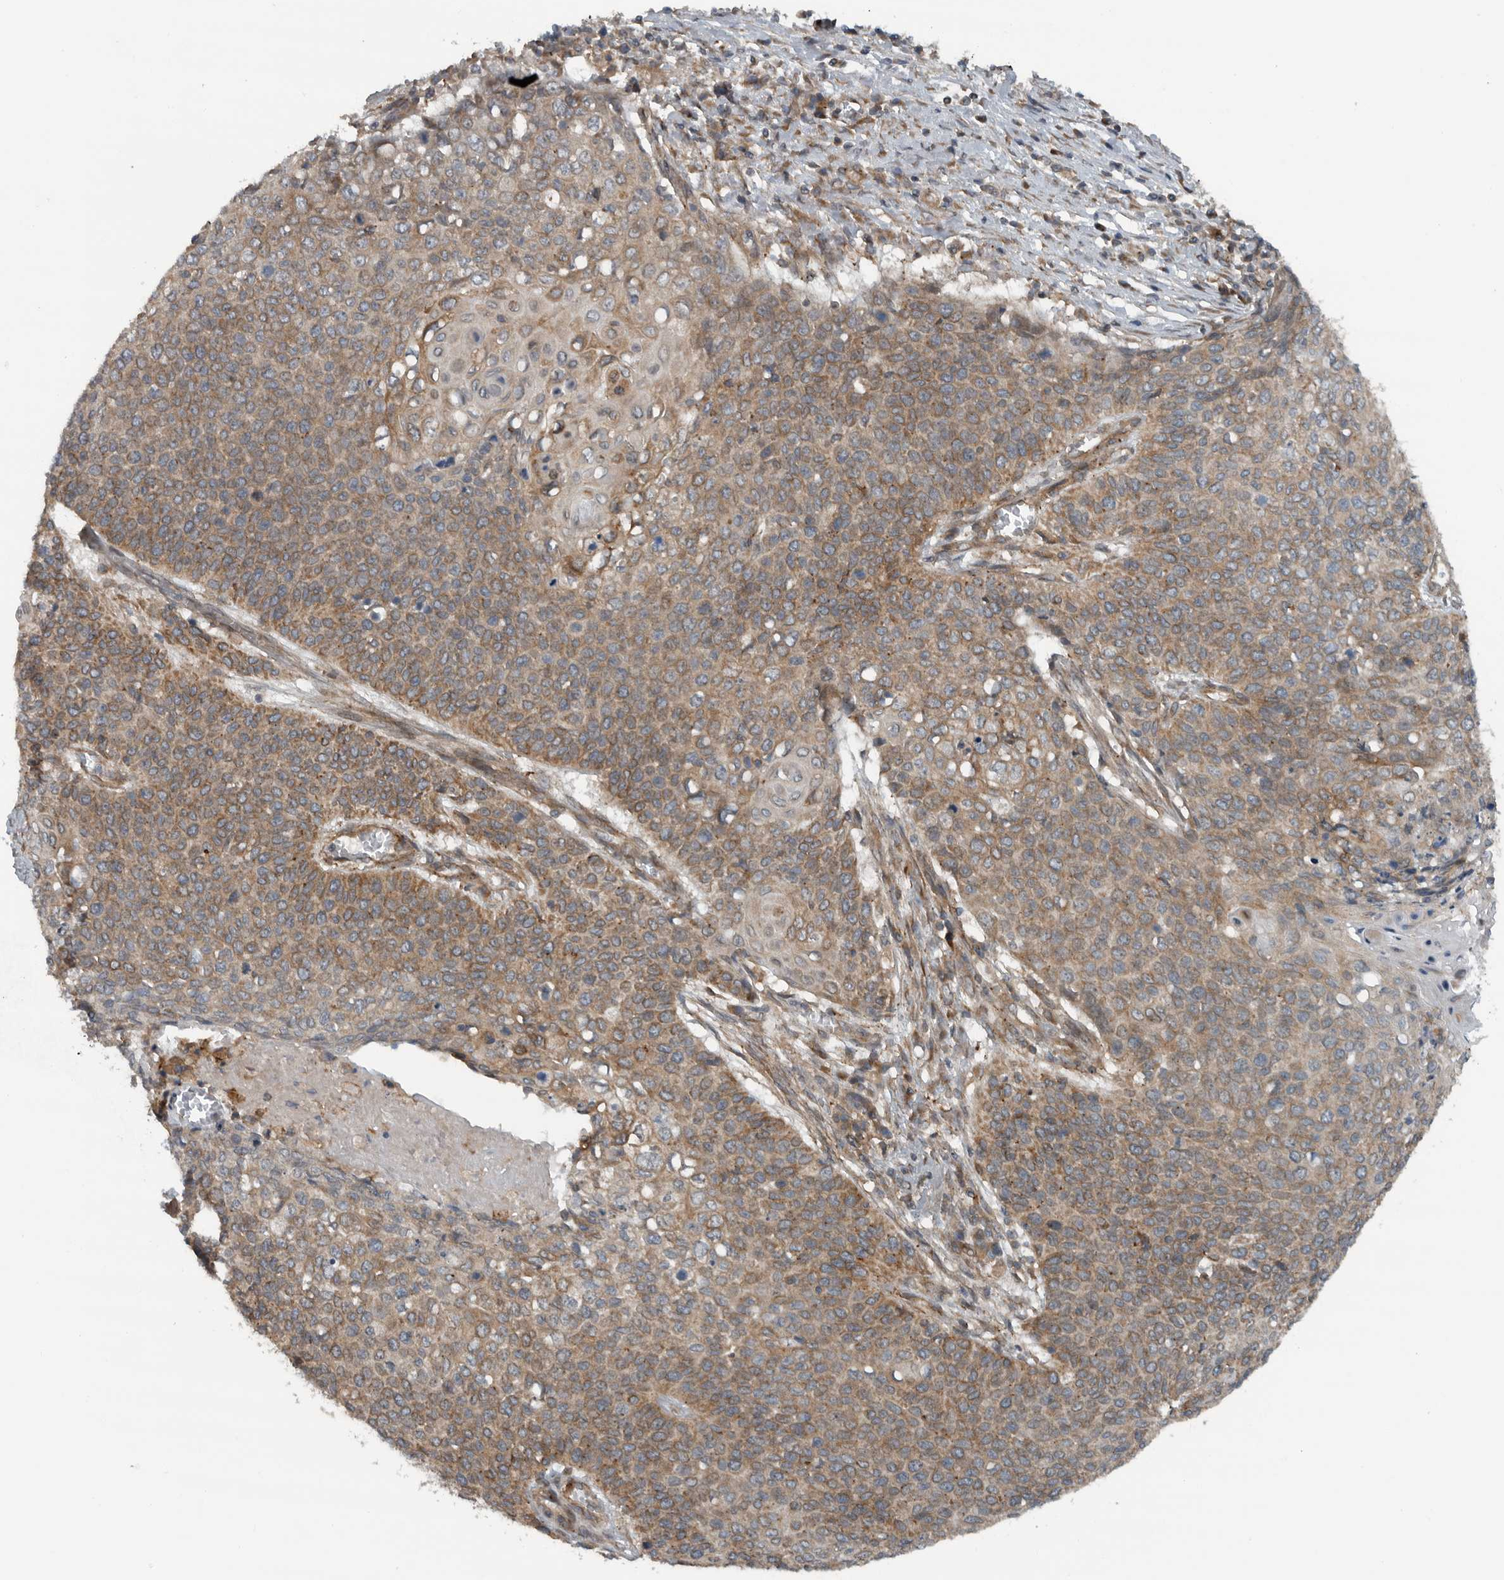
{"staining": {"intensity": "weak", "quantity": ">75%", "location": "cytoplasmic/membranous"}, "tissue": "cervical cancer", "cell_type": "Tumor cells", "image_type": "cancer", "snomed": [{"axis": "morphology", "description": "Squamous cell carcinoma, NOS"}, {"axis": "topography", "description": "Cervix"}], "caption": "Cervical cancer was stained to show a protein in brown. There is low levels of weak cytoplasmic/membranous positivity in approximately >75% of tumor cells.", "gene": "AMFR", "patient": {"sex": "female", "age": 39}}